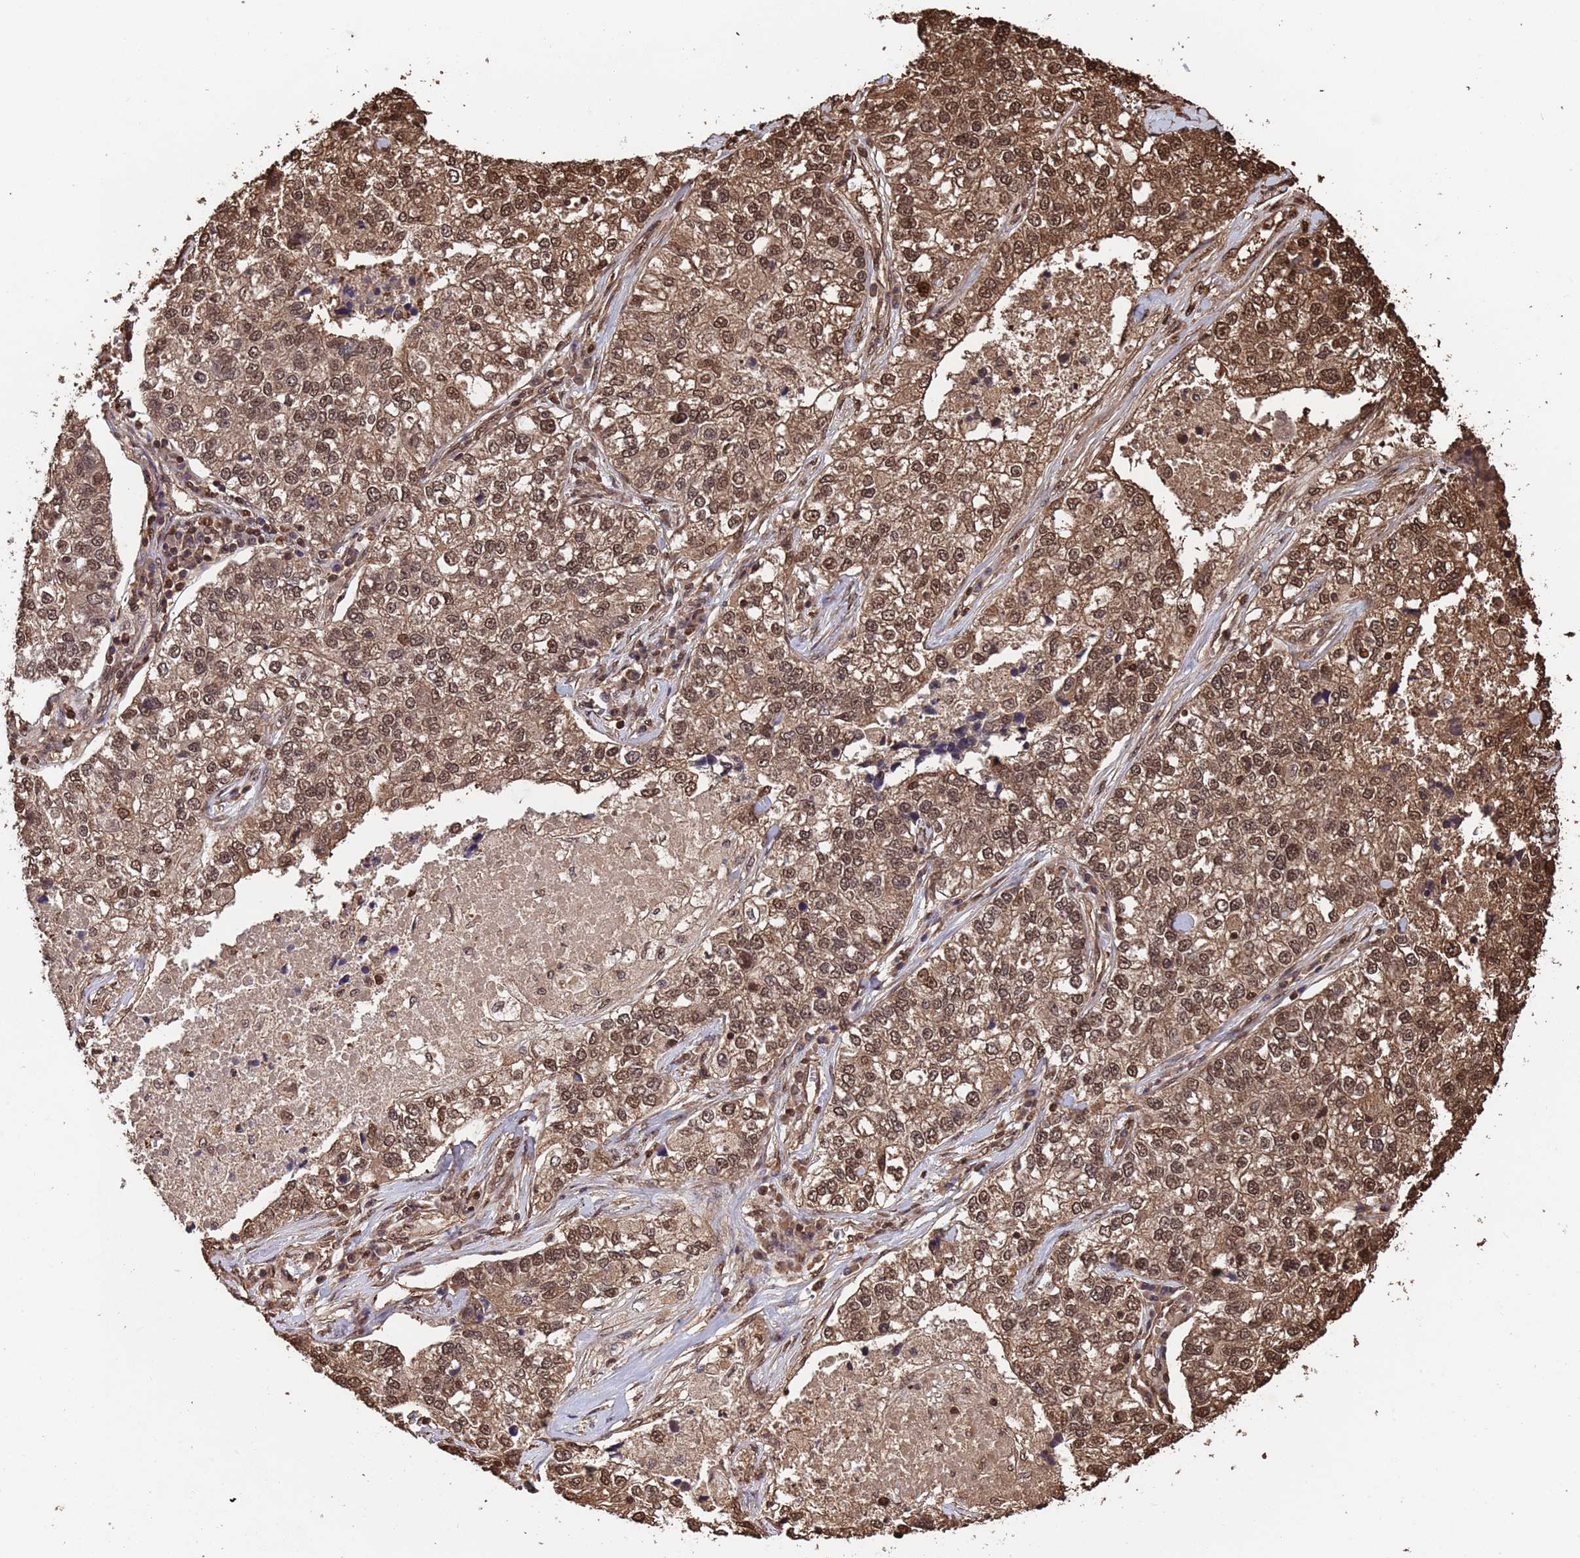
{"staining": {"intensity": "moderate", "quantity": ">75%", "location": "cytoplasmic/membranous,nuclear"}, "tissue": "lung cancer", "cell_type": "Tumor cells", "image_type": "cancer", "snomed": [{"axis": "morphology", "description": "Adenocarcinoma, NOS"}, {"axis": "topography", "description": "Lung"}], "caption": "IHC micrograph of lung cancer (adenocarcinoma) stained for a protein (brown), which reveals medium levels of moderate cytoplasmic/membranous and nuclear positivity in about >75% of tumor cells.", "gene": "SUMO4", "patient": {"sex": "male", "age": 49}}